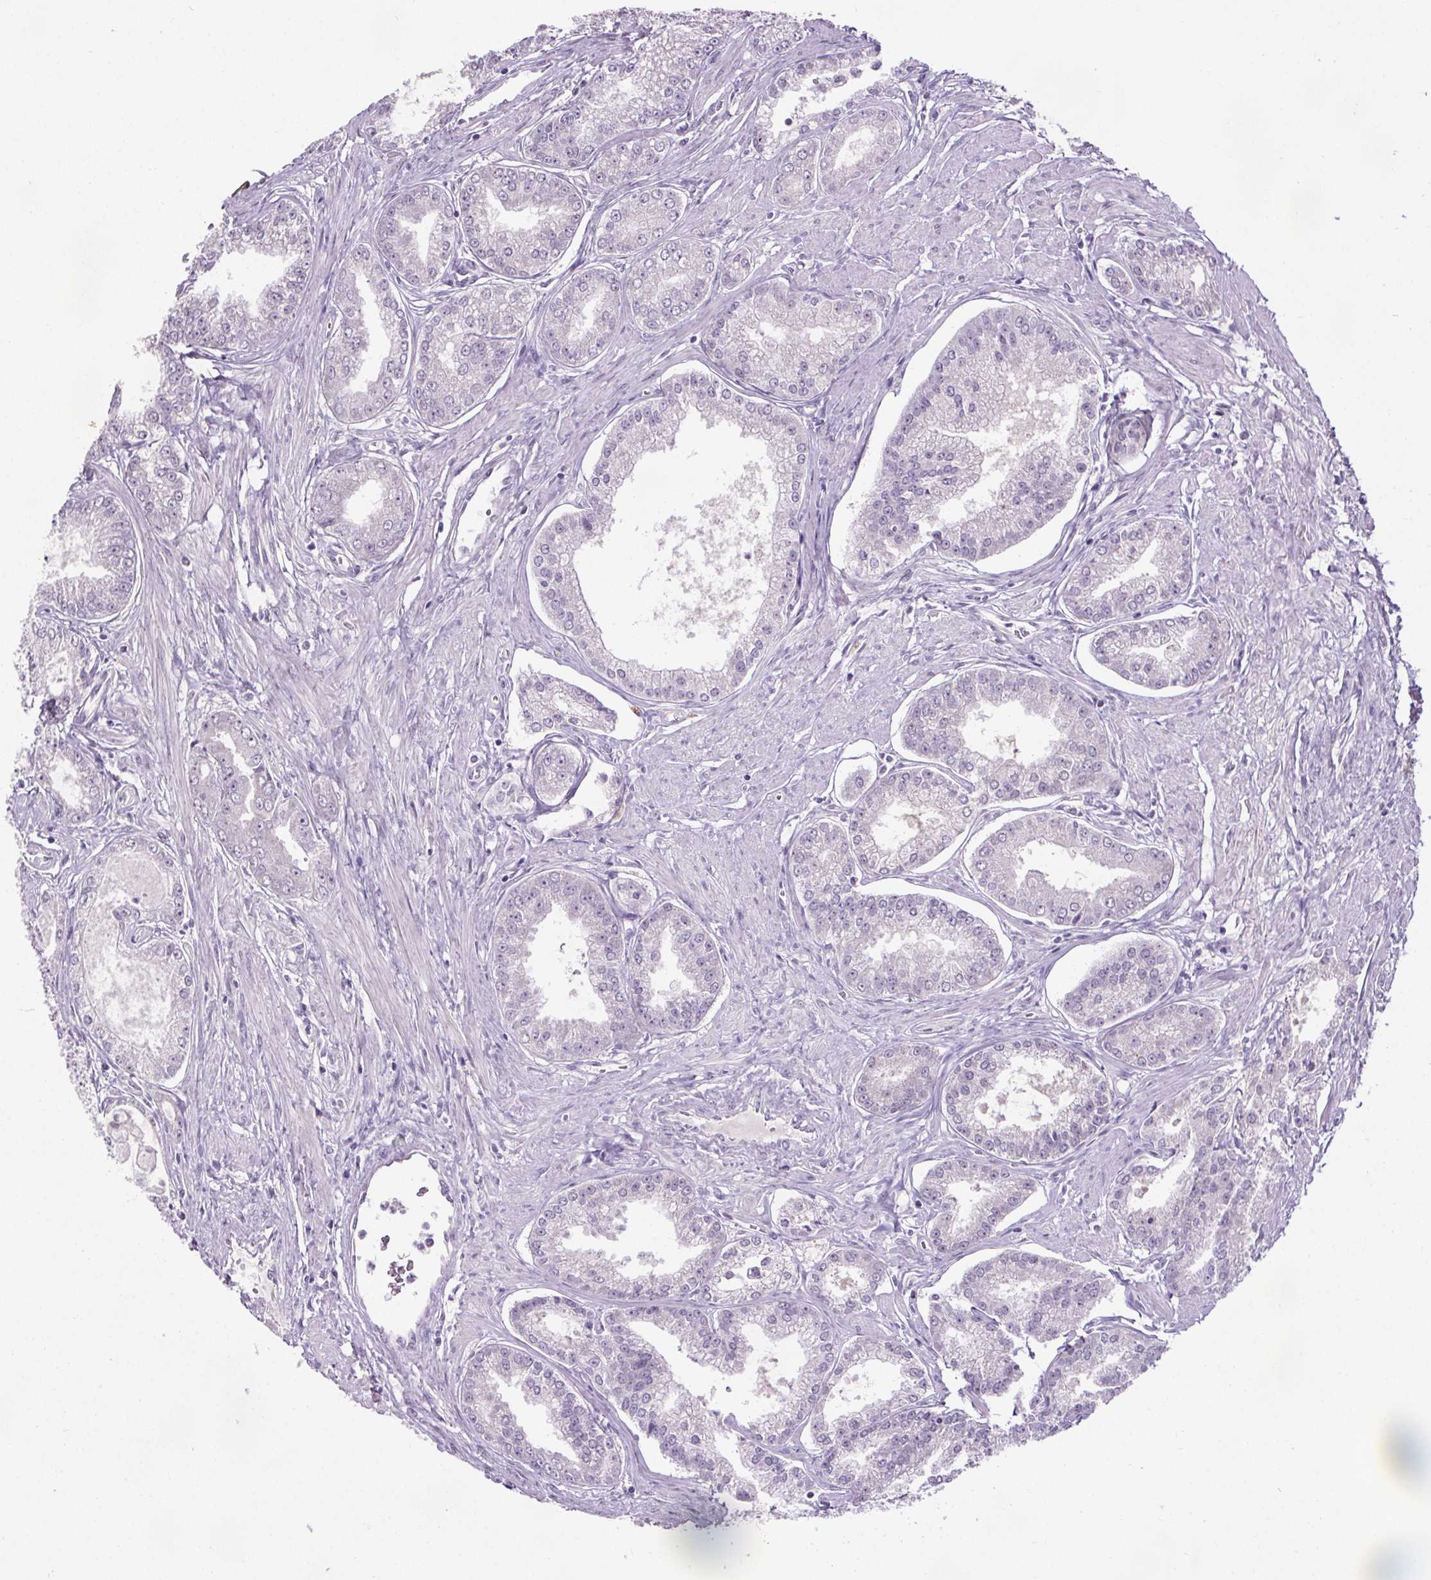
{"staining": {"intensity": "negative", "quantity": "none", "location": "none"}, "tissue": "prostate cancer", "cell_type": "Tumor cells", "image_type": "cancer", "snomed": [{"axis": "morphology", "description": "Adenocarcinoma, NOS"}, {"axis": "topography", "description": "Prostate"}], "caption": "IHC image of neoplastic tissue: prostate cancer (adenocarcinoma) stained with DAB exhibits no significant protein positivity in tumor cells.", "gene": "SLC2A9", "patient": {"sex": "male", "age": 71}}